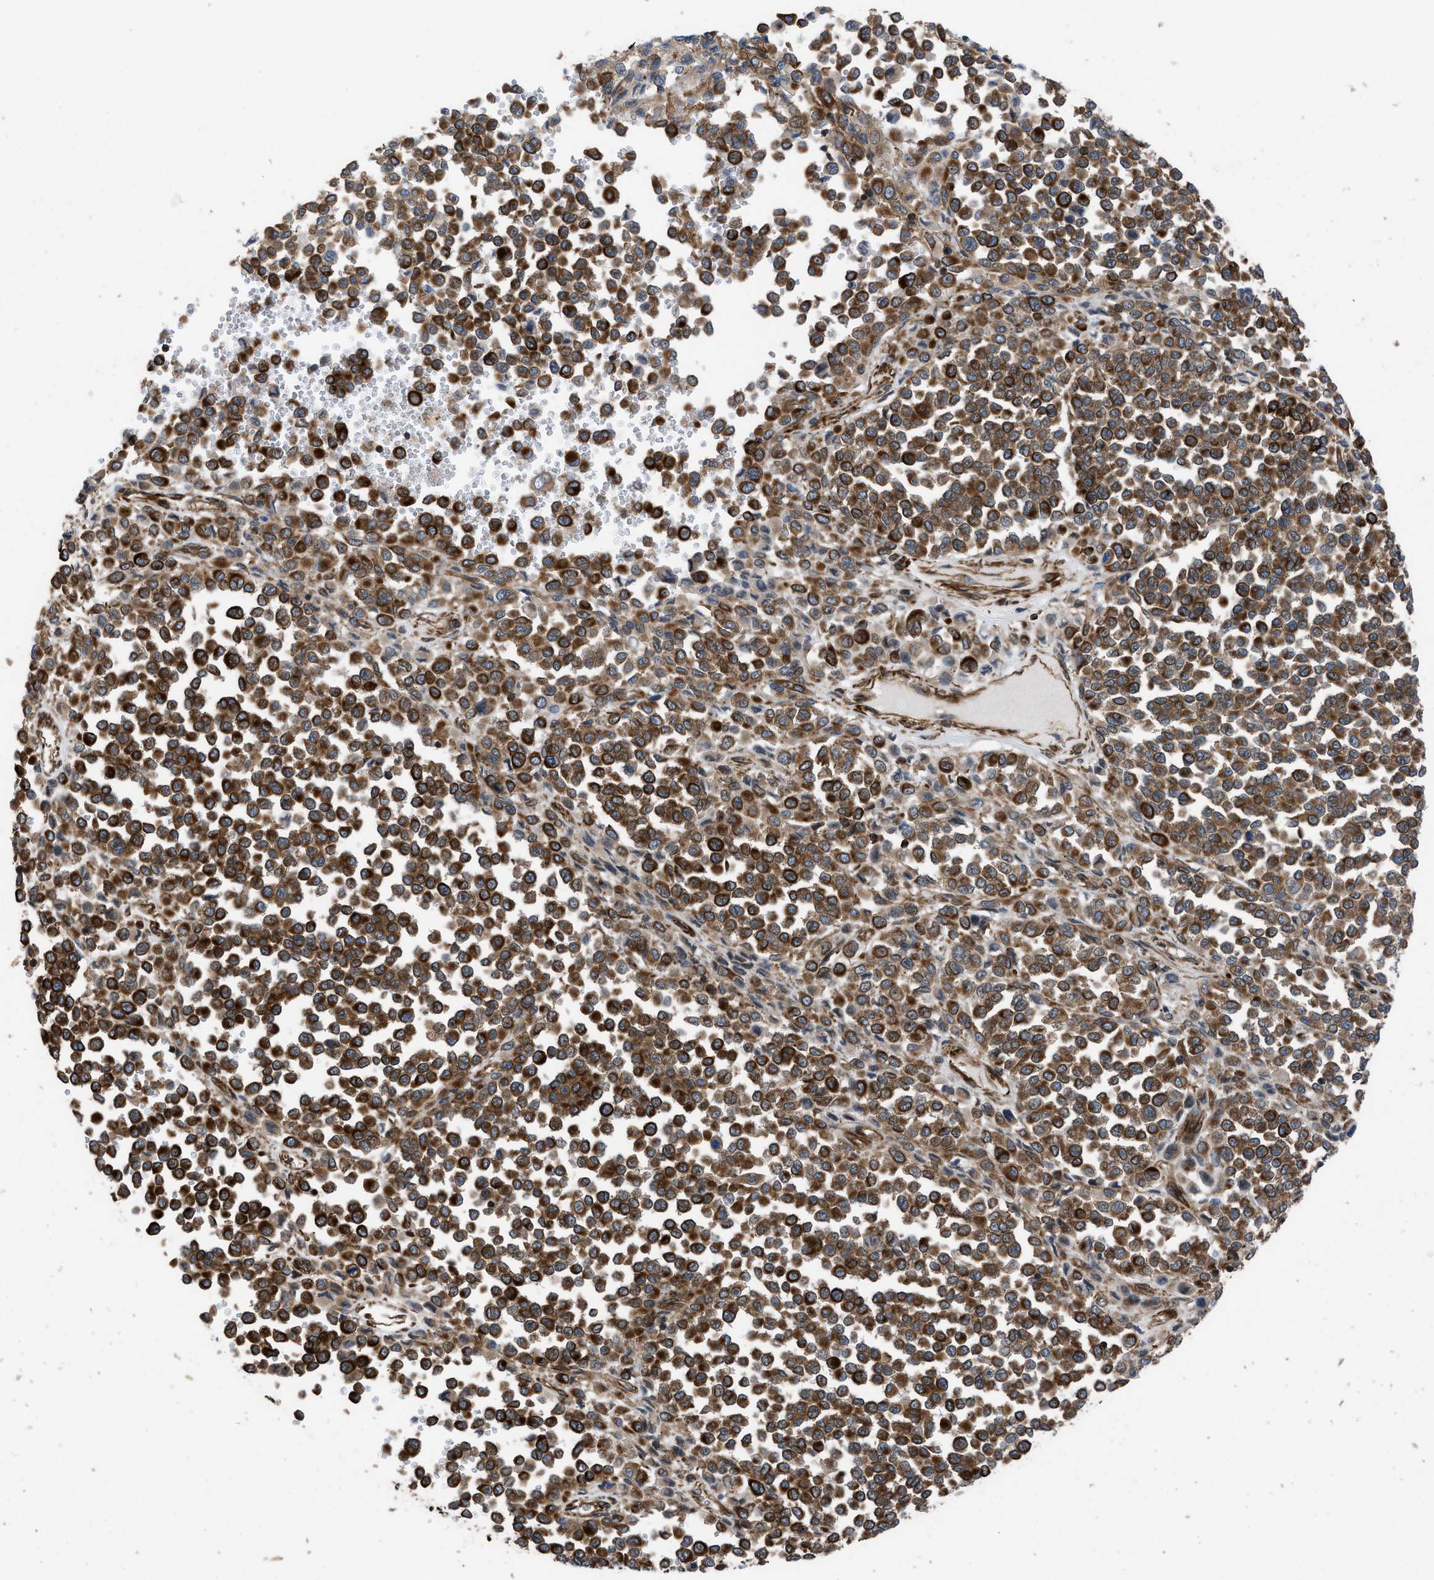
{"staining": {"intensity": "strong", "quantity": ">75%", "location": "cytoplasmic/membranous"}, "tissue": "melanoma", "cell_type": "Tumor cells", "image_type": "cancer", "snomed": [{"axis": "morphology", "description": "Malignant melanoma, Metastatic site"}, {"axis": "topography", "description": "Pancreas"}], "caption": "IHC (DAB (3,3'-diaminobenzidine)) staining of malignant melanoma (metastatic site) demonstrates strong cytoplasmic/membranous protein staining in about >75% of tumor cells.", "gene": "PTPRE", "patient": {"sex": "female", "age": 30}}